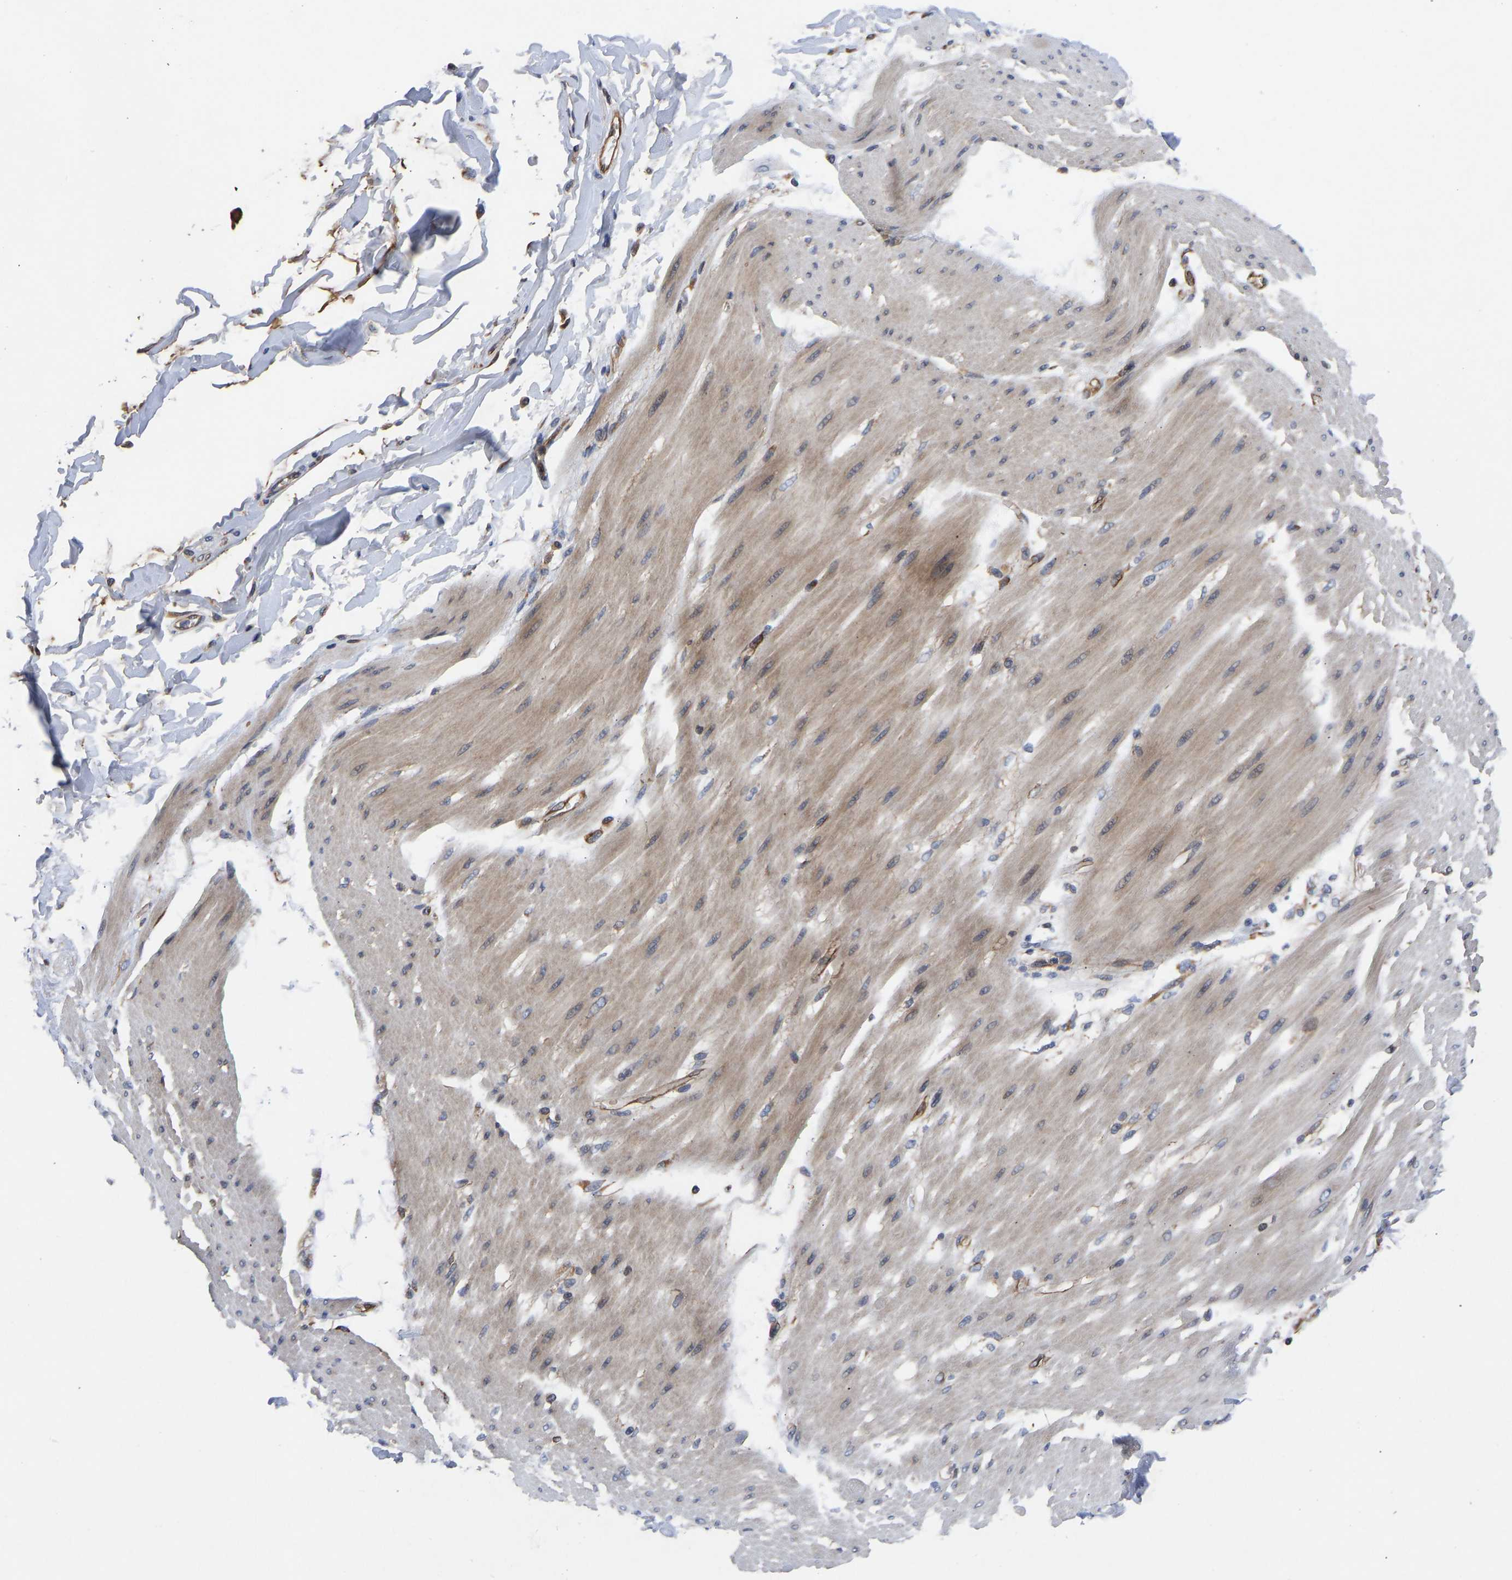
{"staining": {"intensity": "negative", "quantity": "none", "location": "none"}, "tissue": "adipose tissue", "cell_type": "Adipocytes", "image_type": "normal", "snomed": [{"axis": "morphology", "description": "Normal tissue, NOS"}, {"axis": "morphology", "description": "Adenocarcinoma, NOS"}, {"axis": "topography", "description": "Duodenum"}, {"axis": "topography", "description": "Peripheral nerve tissue"}], "caption": "Immunohistochemical staining of benign adipose tissue reveals no significant expression in adipocytes. (Stains: DAB (3,3'-diaminobenzidine) immunohistochemistry with hematoxylin counter stain, Microscopy: brightfield microscopy at high magnification).", "gene": "FRRS1", "patient": {"sex": "female", "age": 60}}